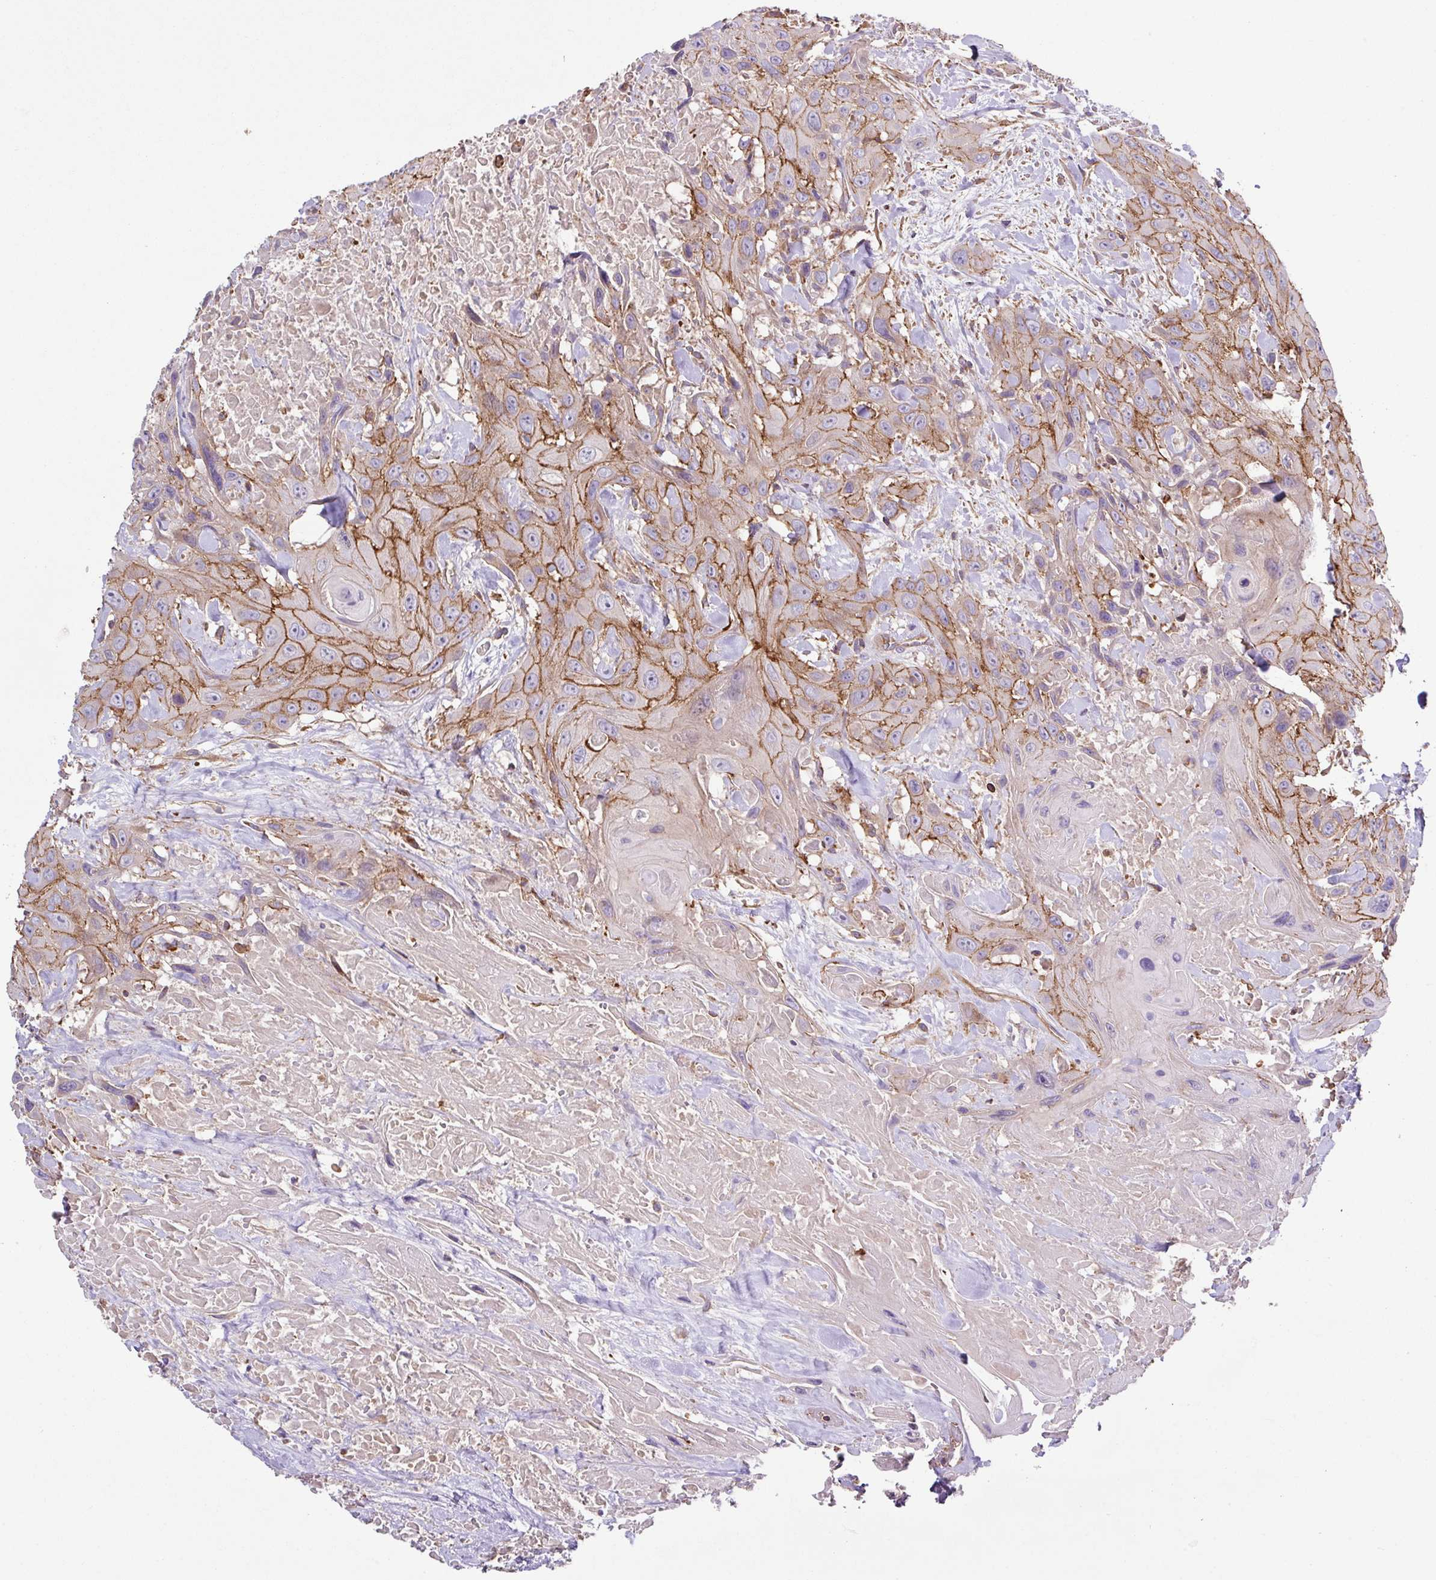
{"staining": {"intensity": "moderate", "quantity": ">75%", "location": "cytoplasmic/membranous"}, "tissue": "head and neck cancer", "cell_type": "Tumor cells", "image_type": "cancer", "snomed": [{"axis": "morphology", "description": "Squamous cell carcinoma, NOS"}, {"axis": "topography", "description": "Head-Neck"}], "caption": "Immunohistochemical staining of squamous cell carcinoma (head and neck) exhibits moderate cytoplasmic/membranous protein positivity in approximately >75% of tumor cells.", "gene": "RIC1", "patient": {"sex": "male", "age": 81}}